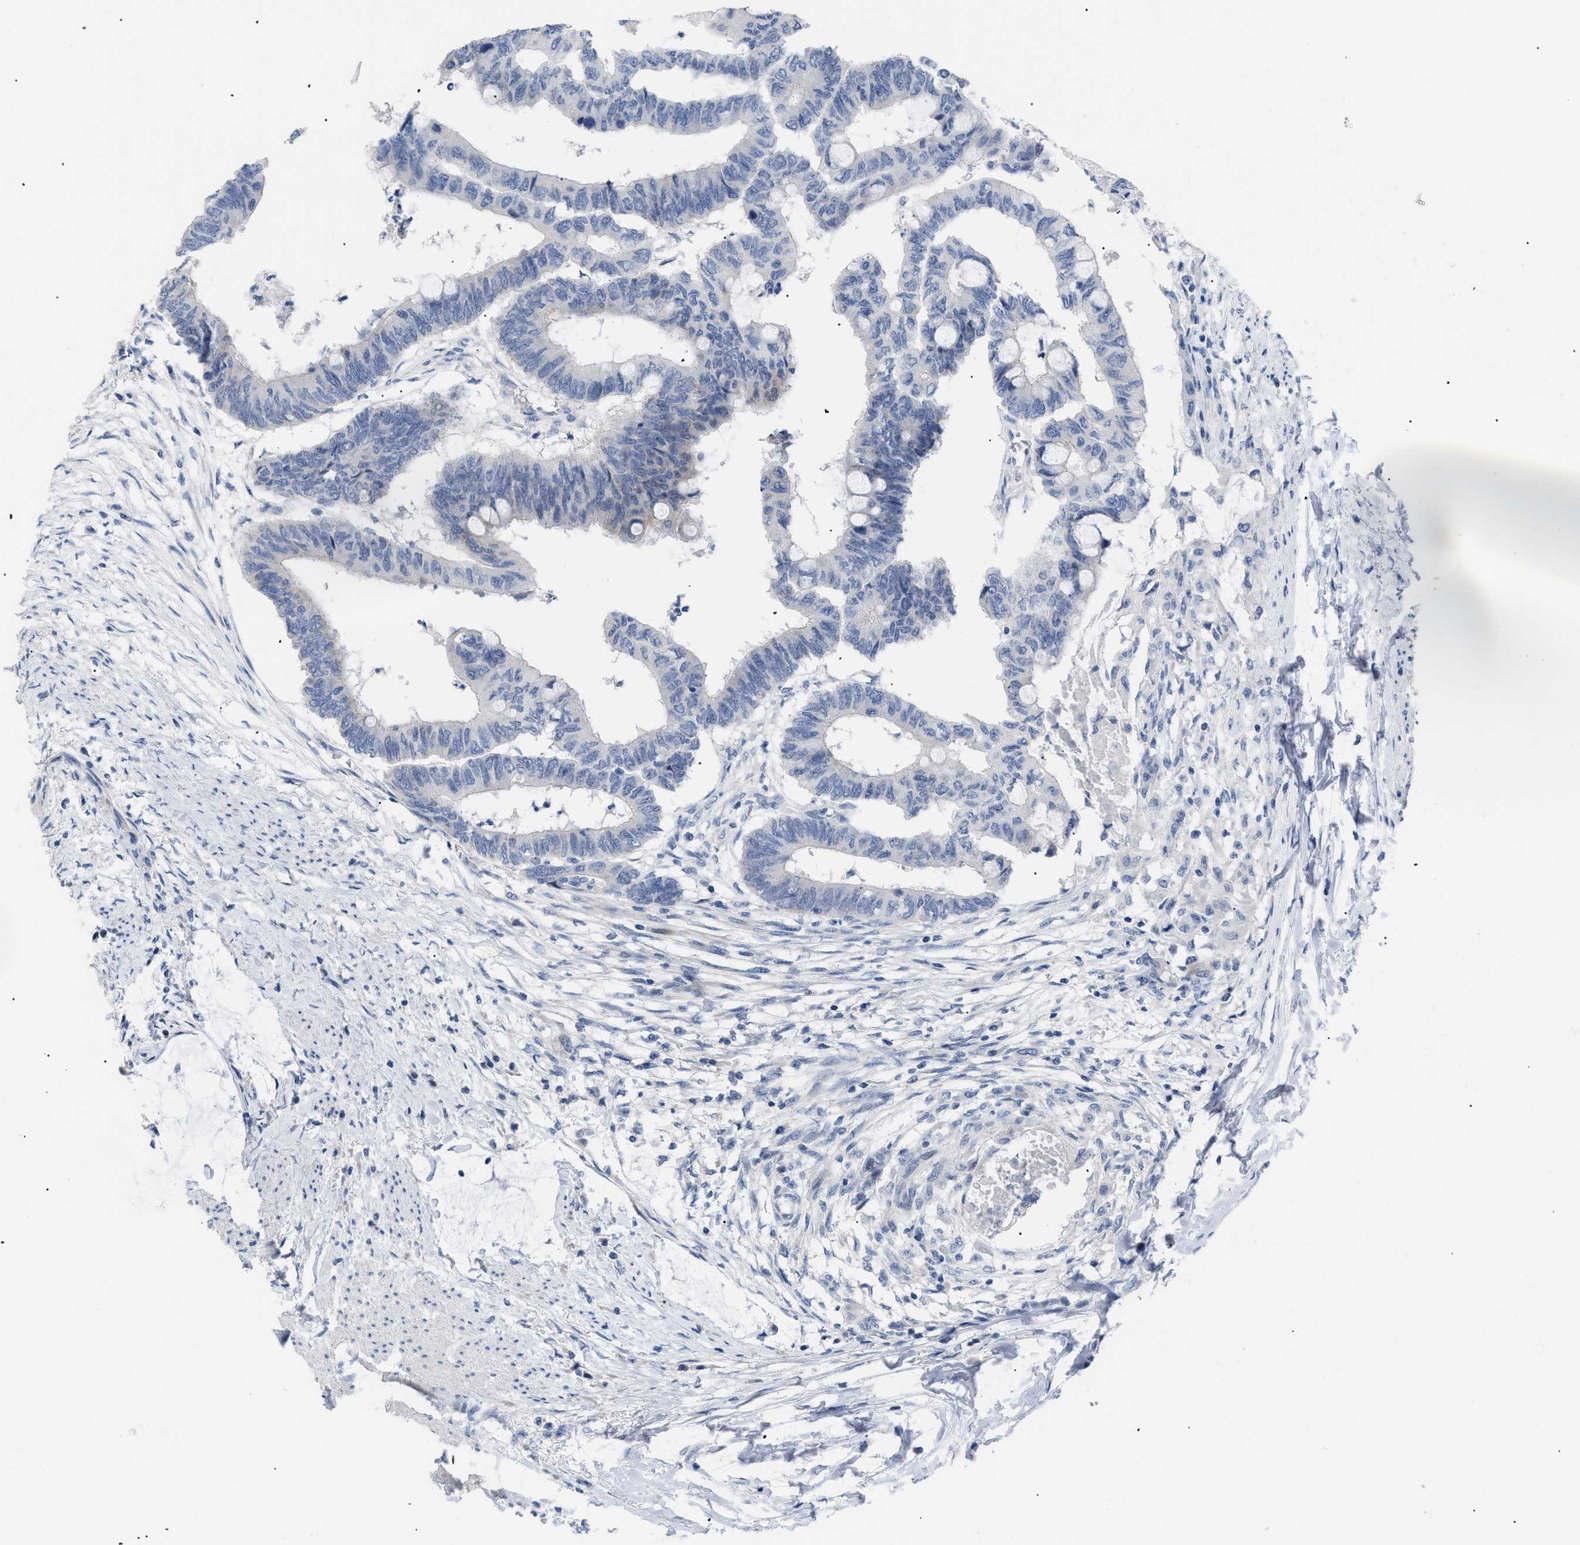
{"staining": {"intensity": "negative", "quantity": "none", "location": "none"}, "tissue": "colorectal cancer", "cell_type": "Tumor cells", "image_type": "cancer", "snomed": [{"axis": "morphology", "description": "Normal tissue, NOS"}, {"axis": "morphology", "description": "Adenocarcinoma, NOS"}, {"axis": "topography", "description": "Rectum"}, {"axis": "topography", "description": "Peripheral nerve tissue"}], "caption": "DAB immunohistochemical staining of human colorectal cancer (adenocarcinoma) demonstrates no significant expression in tumor cells.", "gene": "CAV3", "patient": {"sex": "male", "age": 92}}